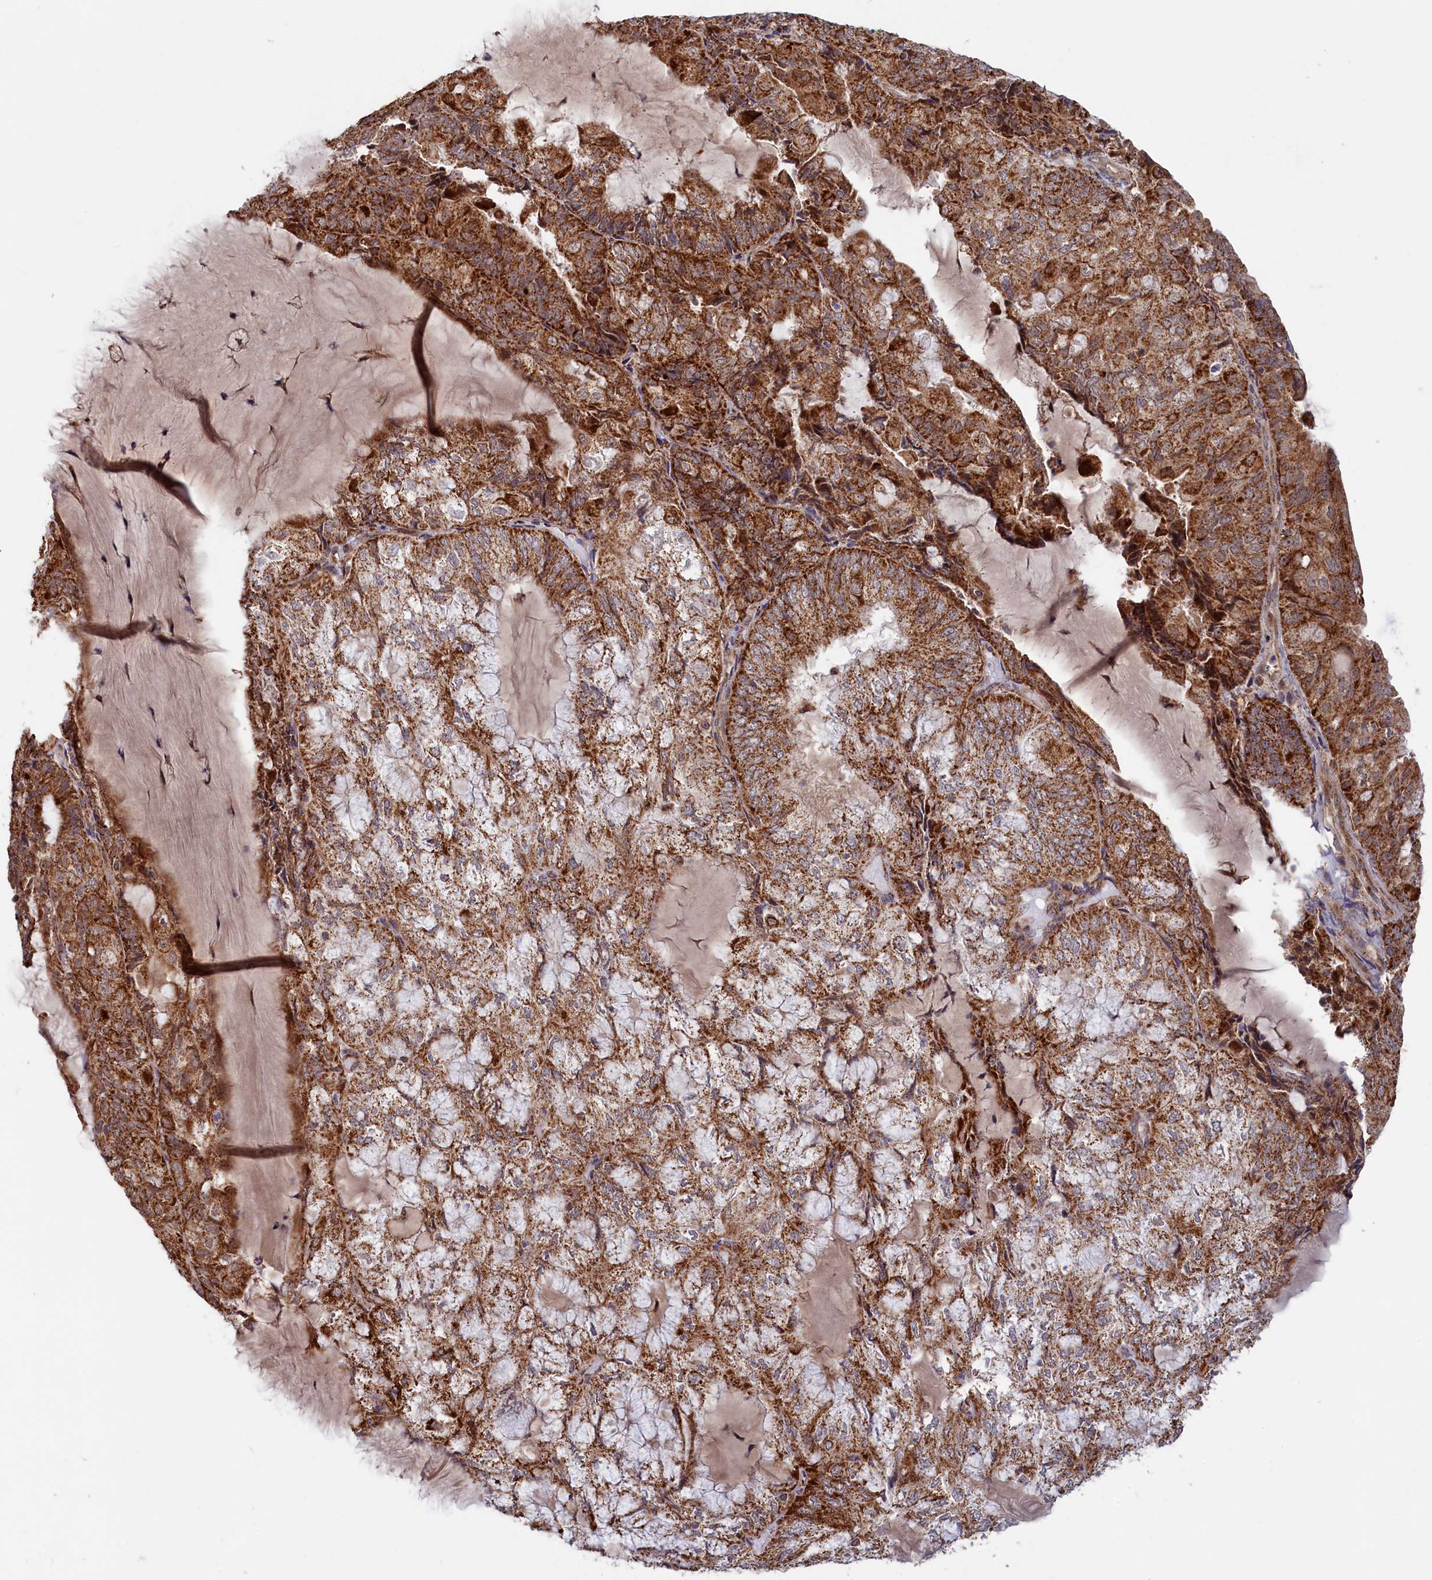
{"staining": {"intensity": "strong", "quantity": ">75%", "location": "cytoplasmic/membranous"}, "tissue": "endometrial cancer", "cell_type": "Tumor cells", "image_type": "cancer", "snomed": [{"axis": "morphology", "description": "Adenocarcinoma, NOS"}, {"axis": "topography", "description": "Endometrium"}], "caption": "Protein analysis of endometrial adenocarcinoma tissue shows strong cytoplasmic/membranous staining in about >75% of tumor cells.", "gene": "DUS3L", "patient": {"sex": "female", "age": 81}}